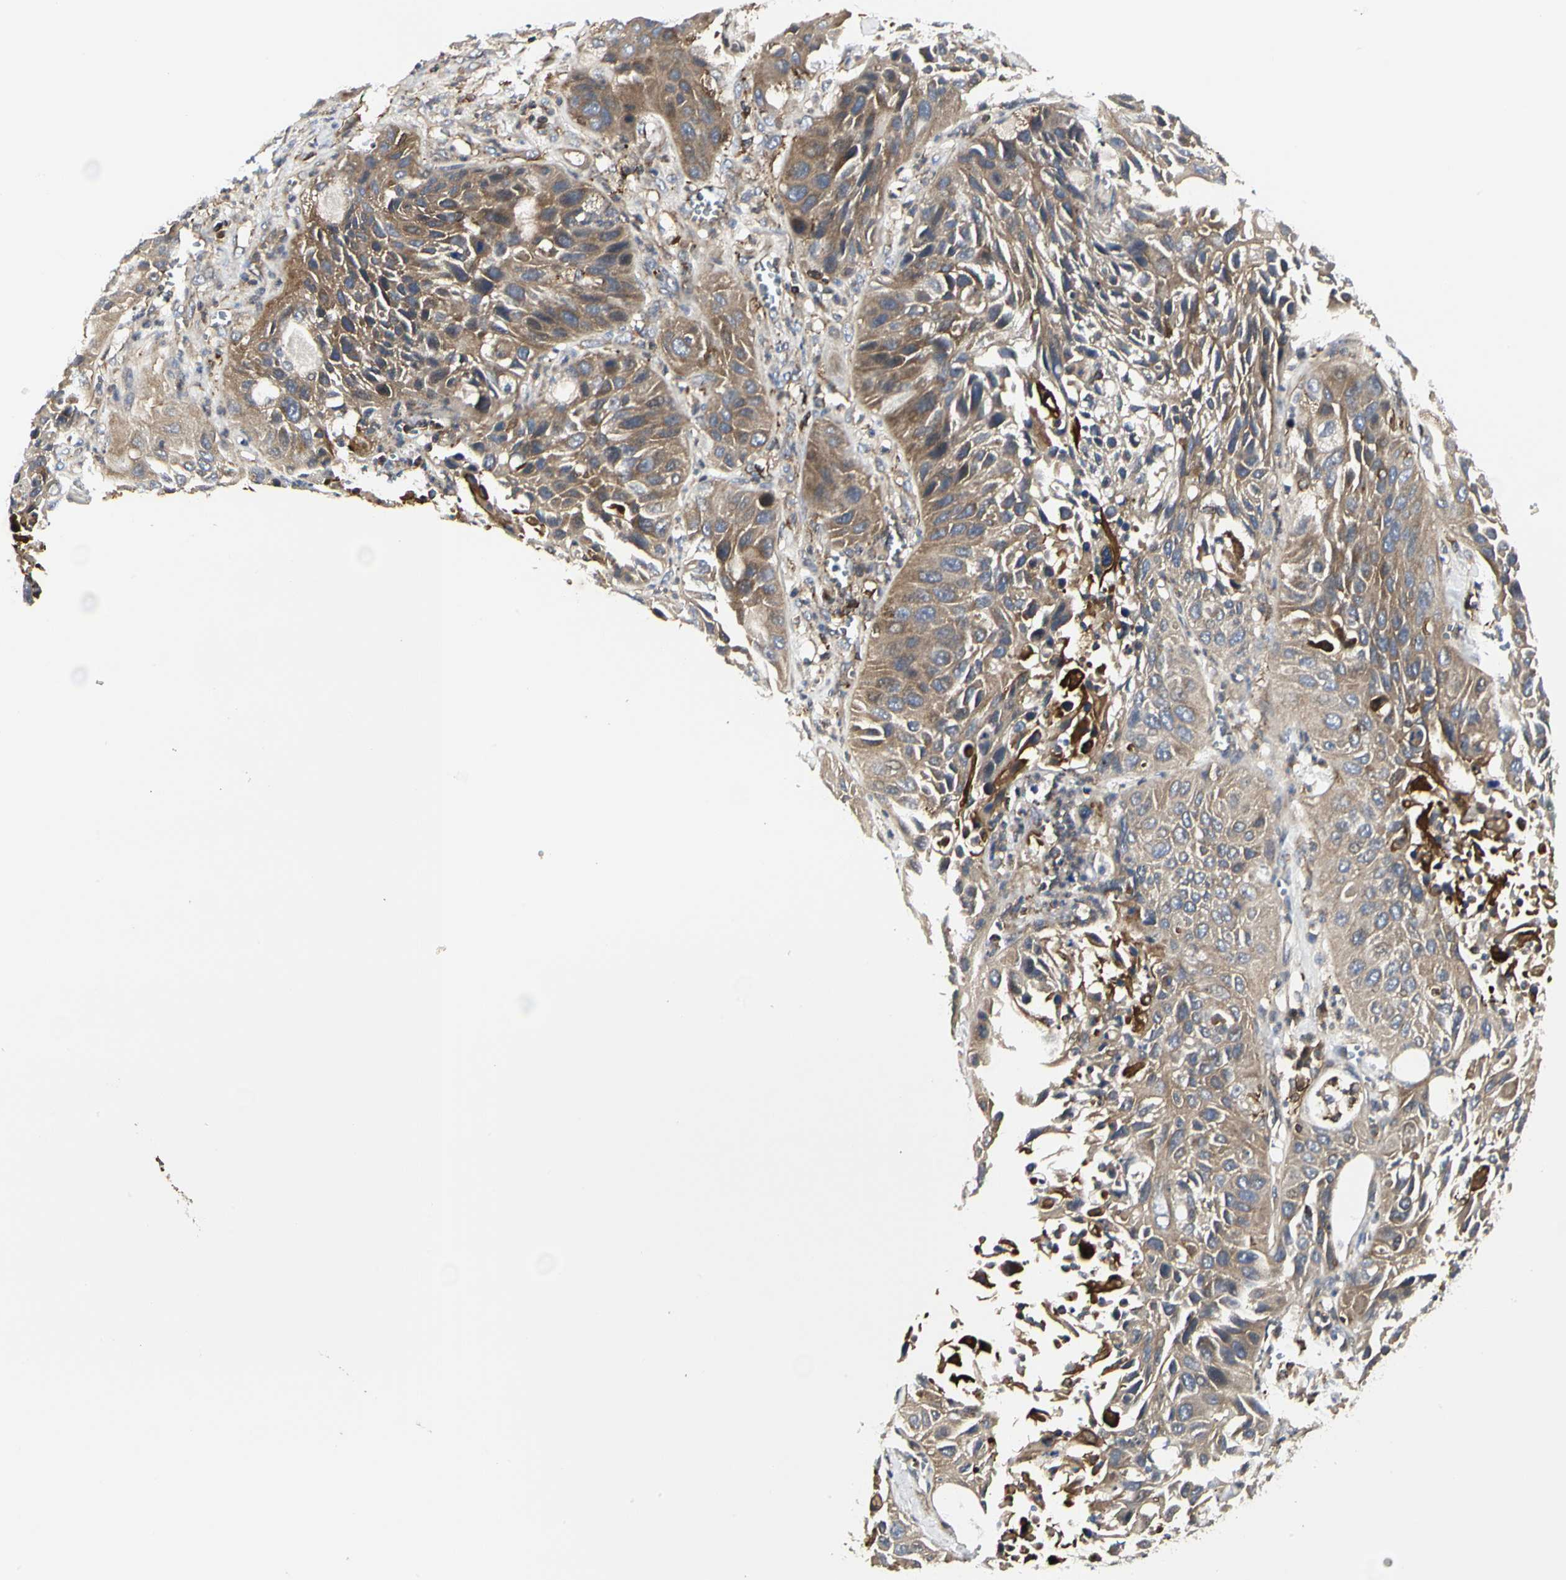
{"staining": {"intensity": "moderate", "quantity": ">75%", "location": "cytoplasmic/membranous"}, "tissue": "lung cancer", "cell_type": "Tumor cells", "image_type": "cancer", "snomed": [{"axis": "morphology", "description": "Squamous cell carcinoma, NOS"}, {"axis": "topography", "description": "Lung"}], "caption": "Lung cancer (squamous cell carcinoma) stained with a brown dye exhibits moderate cytoplasmic/membranous positive positivity in about >75% of tumor cells.", "gene": "NAPG", "patient": {"sex": "female", "age": 76}}